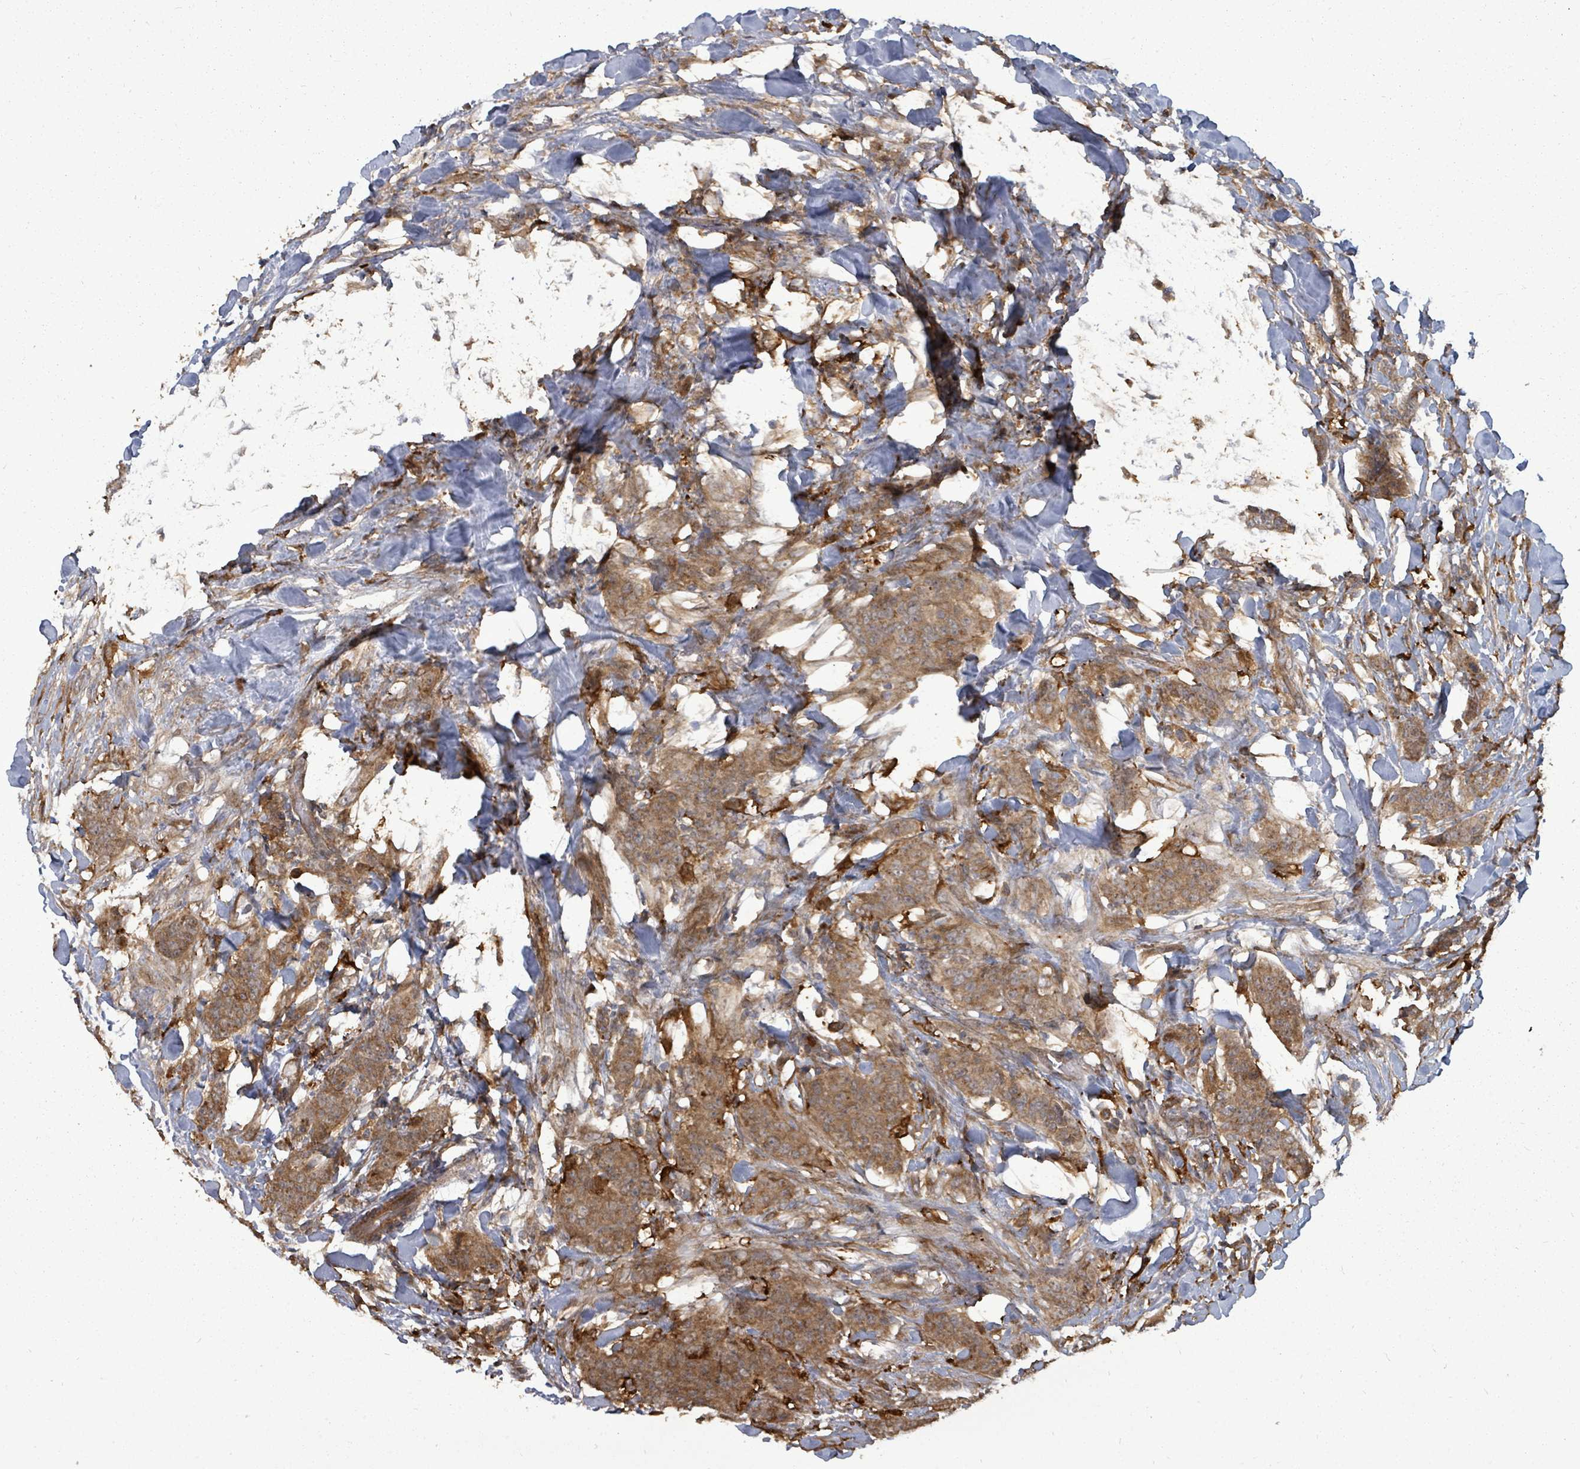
{"staining": {"intensity": "moderate", "quantity": ">75%", "location": "cytoplasmic/membranous"}, "tissue": "breast cancer", "cell_type": "Tumor cells", "image_type": "cancer", "snomed": [{"axis": "morphology", "description": "Duct carcinoma"}, {"axis": "topography", "description": "Breast"}], "caption": "Immunohistochemical staining of human intraductal carcinoma (breast) shows medium levels of moderate cytoplasmic/membranous positivity in about >75% of tumor cells.", "gene": "EIF3C", "patient": {"sex": "female", "age": 40}}